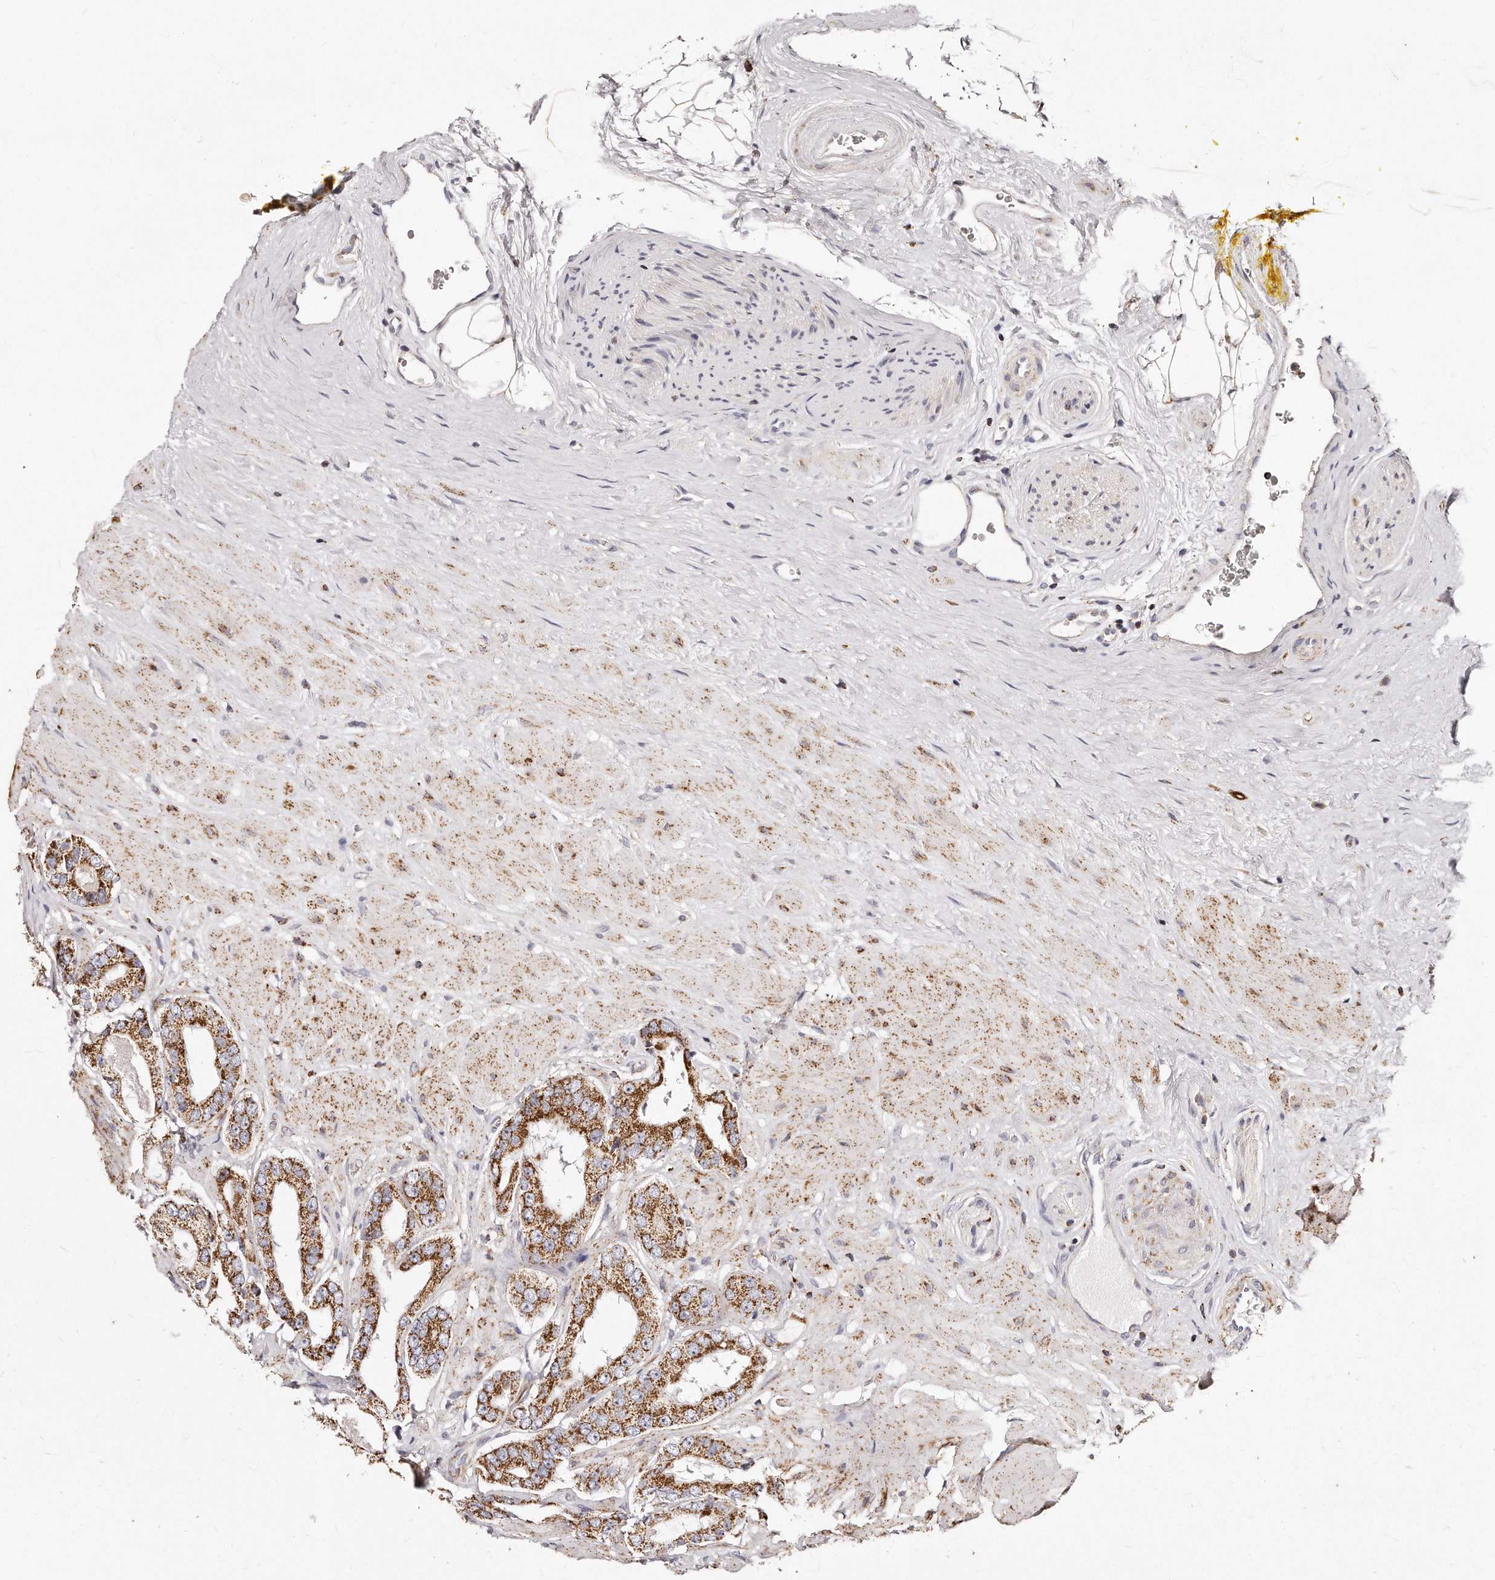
{"staining": {"intensity": "strong", "quantity": ">75%", "location": "cytoplasmic/membranous"}, "tissue": "prostate cancer", "cell_type": "Tumor cells", "image_type": "cancer", "snomed": [{"axis": "morphology", "description": "Adenocarcinoma, High grade"}, {"axis": "topography", "description": "Prostate"}], "caption": "High-grade adenocarcinoma (prostate) stained with DAB (3,3'-diaminobenzidine) IHC exhibits high levels of strong cytoplasmic/membranous expression in about >75% of tumor cells.", "gene": "RTKN", "patient": {"sex": "male", "age": 59}}